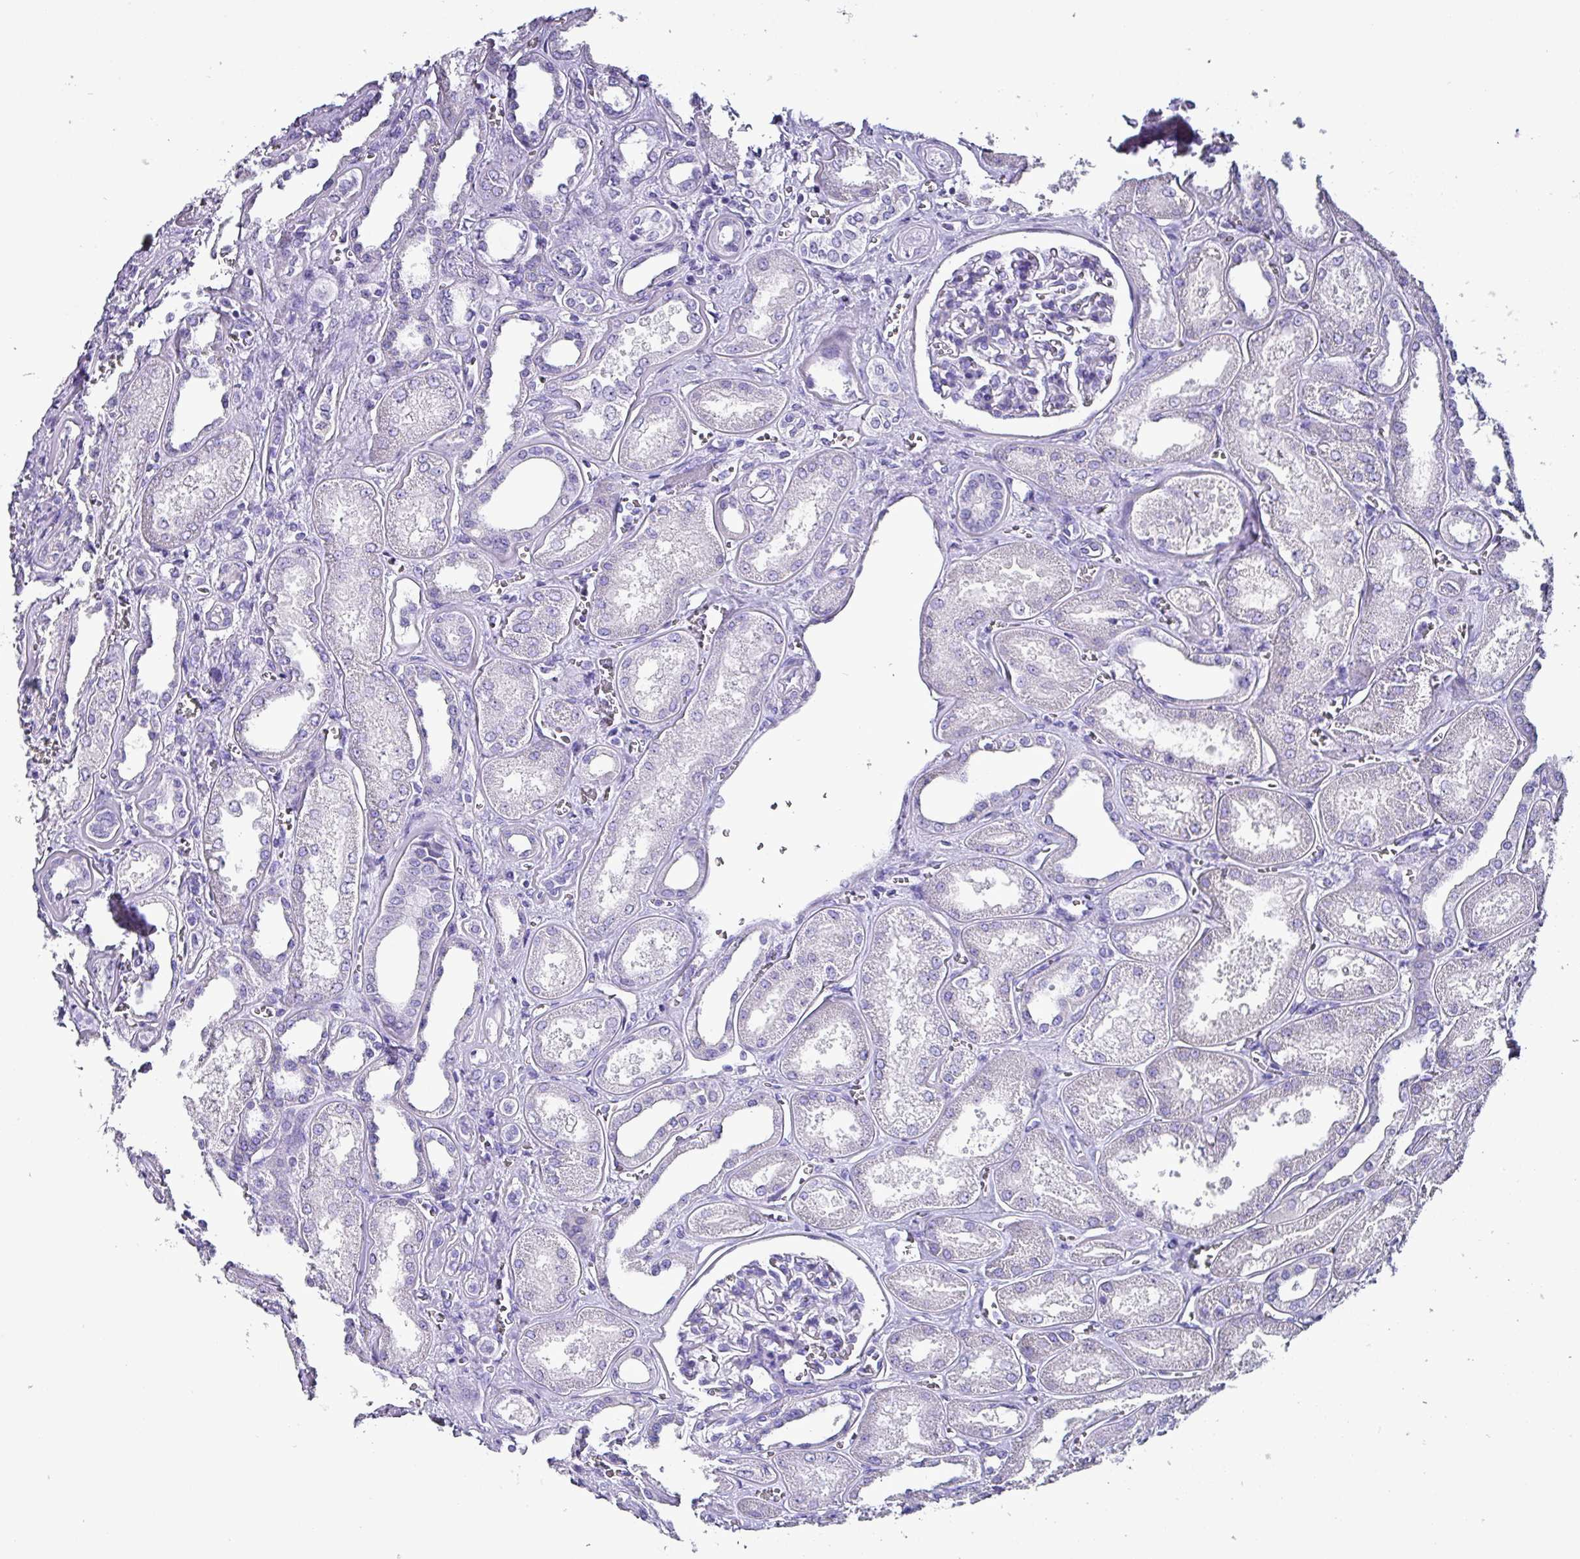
{"staining": {"intensity": "negative", "quantity": "none", "location": "none"}, "tissue": "kidney", "cell_type": "Cells in glomeruli", "image_type": "normal", "snomed": [{"axis": "morphology", "description": "Normal tissue, NOS"}, {"axis": "morphology", "description": "Adenocarcinoma, NOS"}, {"axis": "topography", "description": "Kidney"}], "caption": "This is a photomicrograph of immunohistochemistry (IHC) staining of normal kidney, which shows no staining in cells in glomeruli.", "gene": "KRT6A", "patient": {"sex": "female", "age": 68}}